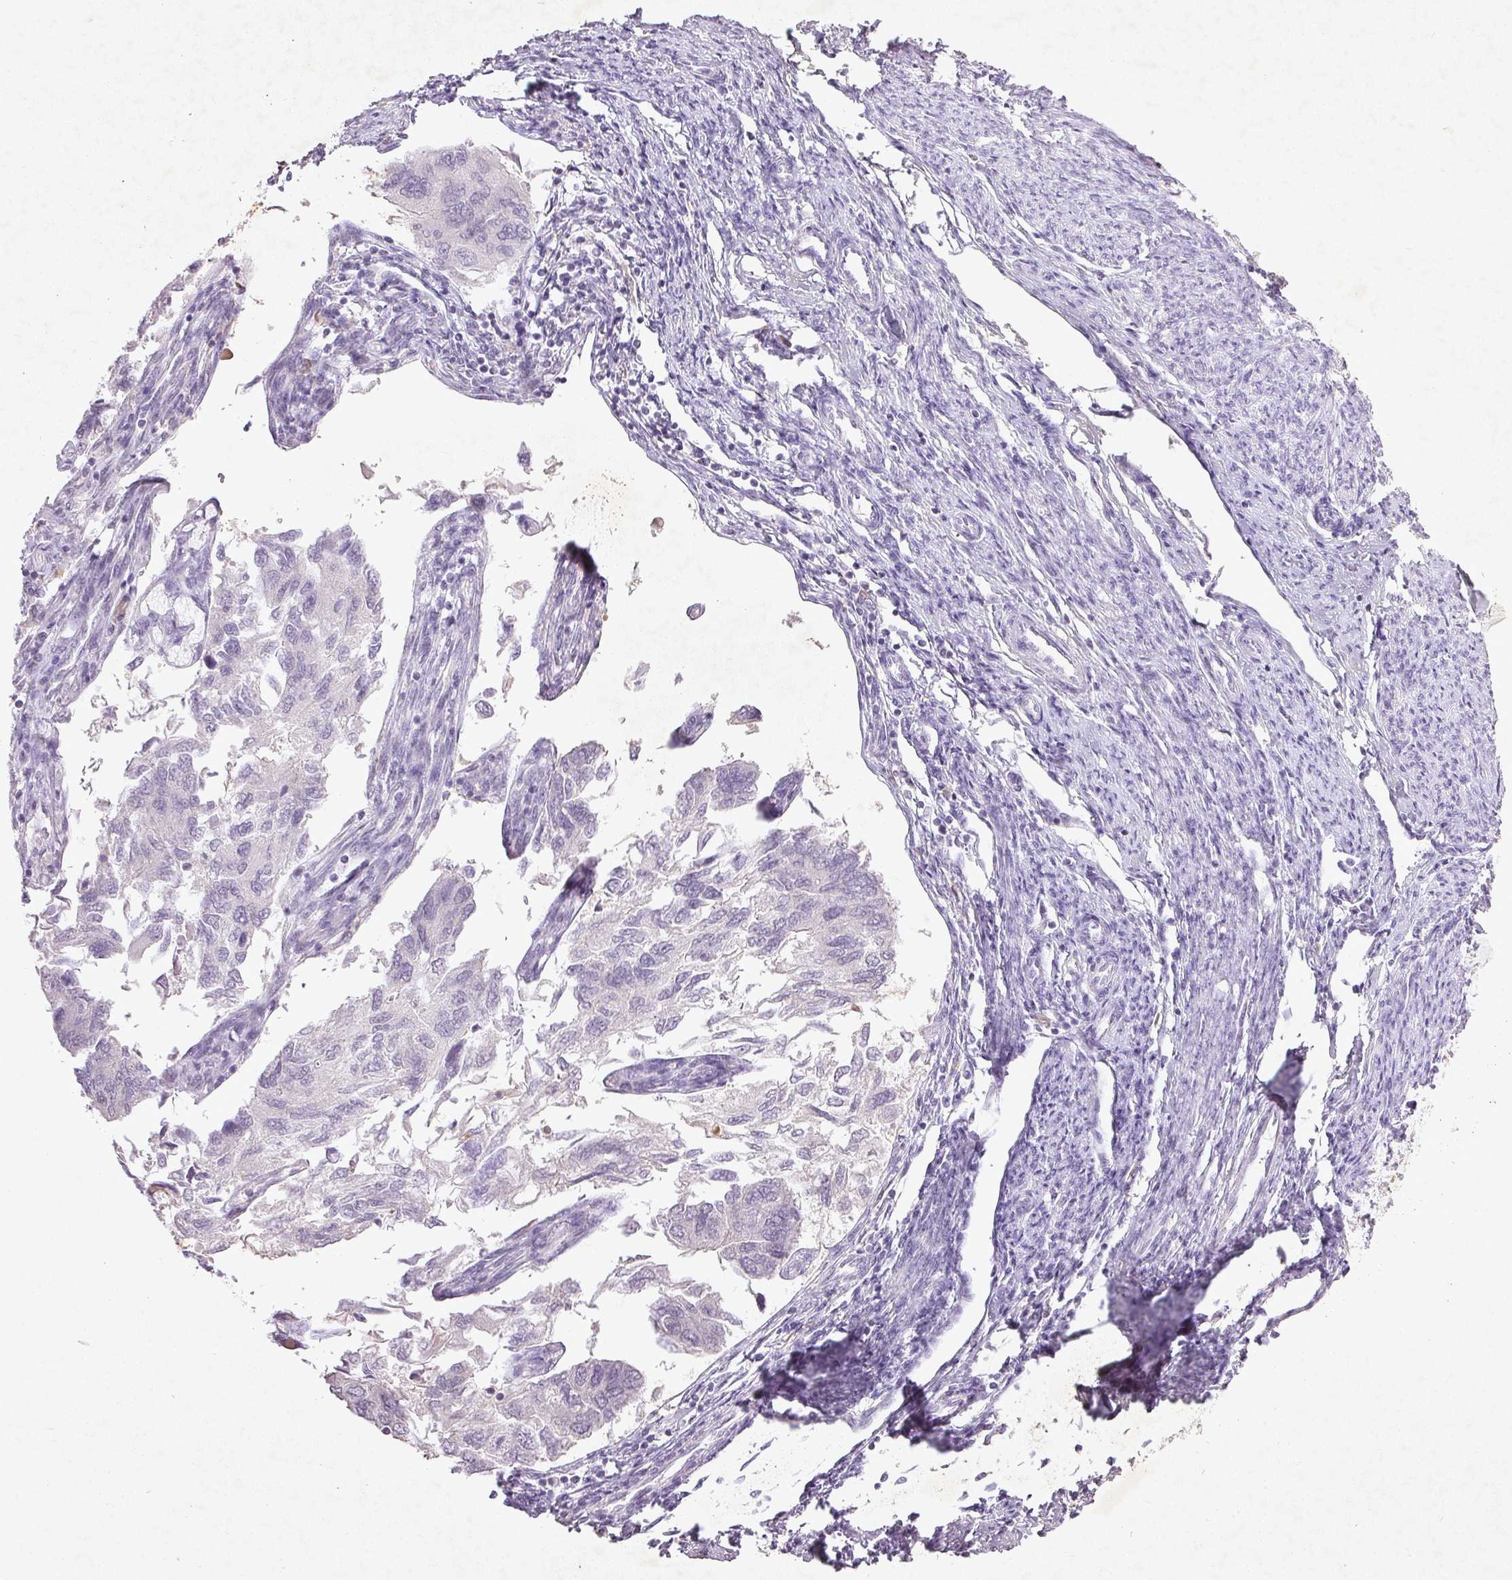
{"staining": {"intensity": "negative", "quantity": "none", "location": "none"}, "tissue": "endometrial cancer", "cell_type": "Tumor cells", "image_type": "cancer", "snomed": [{"axis": "morphology", "description": "Carcinoma, NOS"}, {"axis": "topography", "description": "Uterus"}], "caption": "High power microscopy photomicrograph of an immunohistochemistry (IHC) micrograph of endometrial carcinoma, revealing no significant expression in tumor cells.", "gene": "FAM168B", "patient": {"sex": "female", "age": 76}}